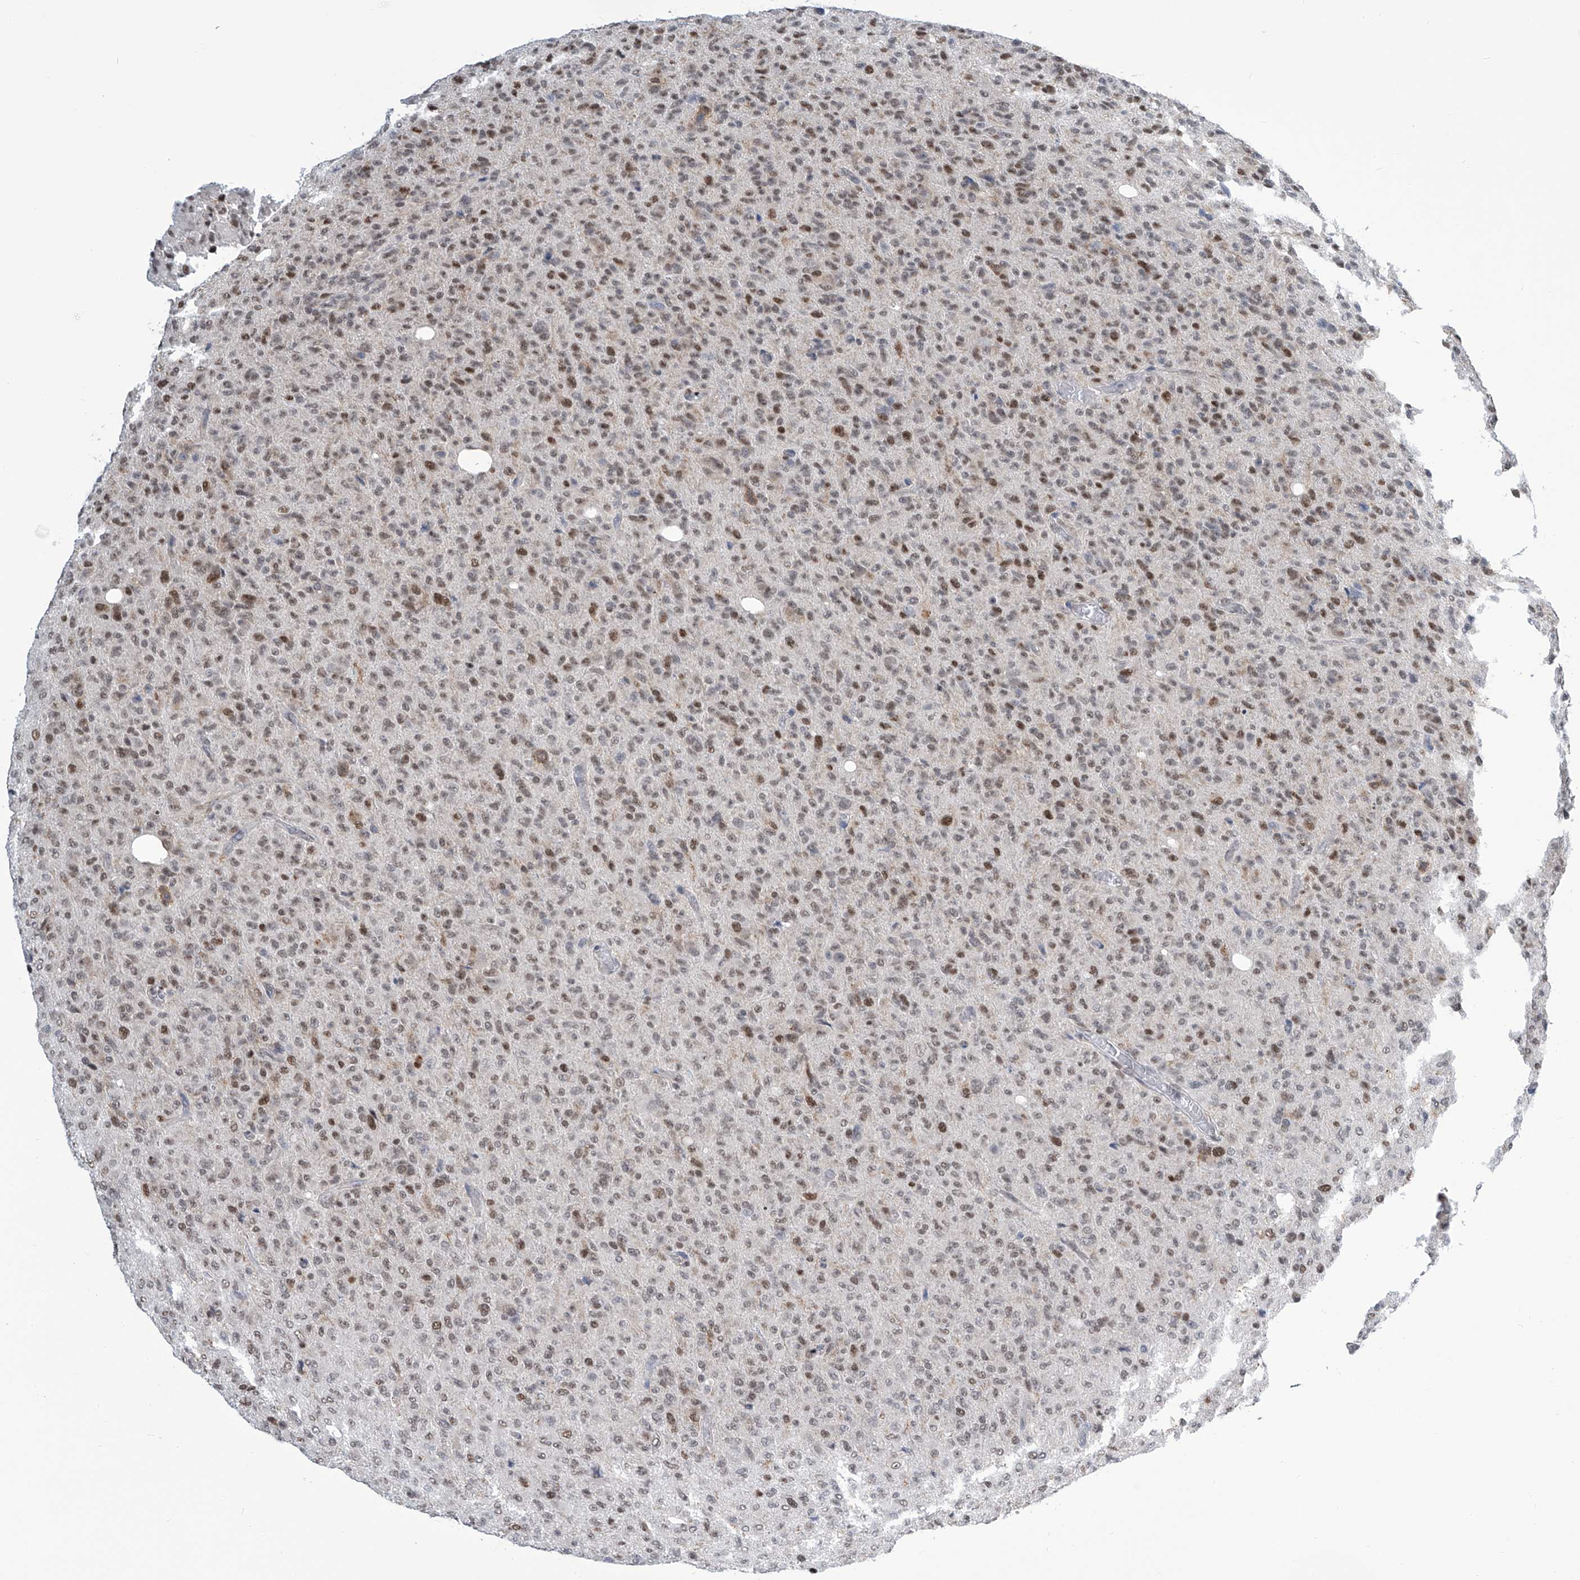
{"staining": {"intensity": "weak", "quantity": ">75%", "location": "nuclear"}, "tissue": "glioma", "cell_type": "Tumor cells", "image_type": "cancer", "snomed": [{"axis": "morphology", "description": "Glioma, malignant, High grade"}, {"axis": "topography", "description": "Brain"}], "caption": "A low amount of weak nuclear expression is identified in approximately >75% of tumor cells in glioma tissue.", "gene": "SREBF2", "patient": {"sex": "female", "age": 57}}